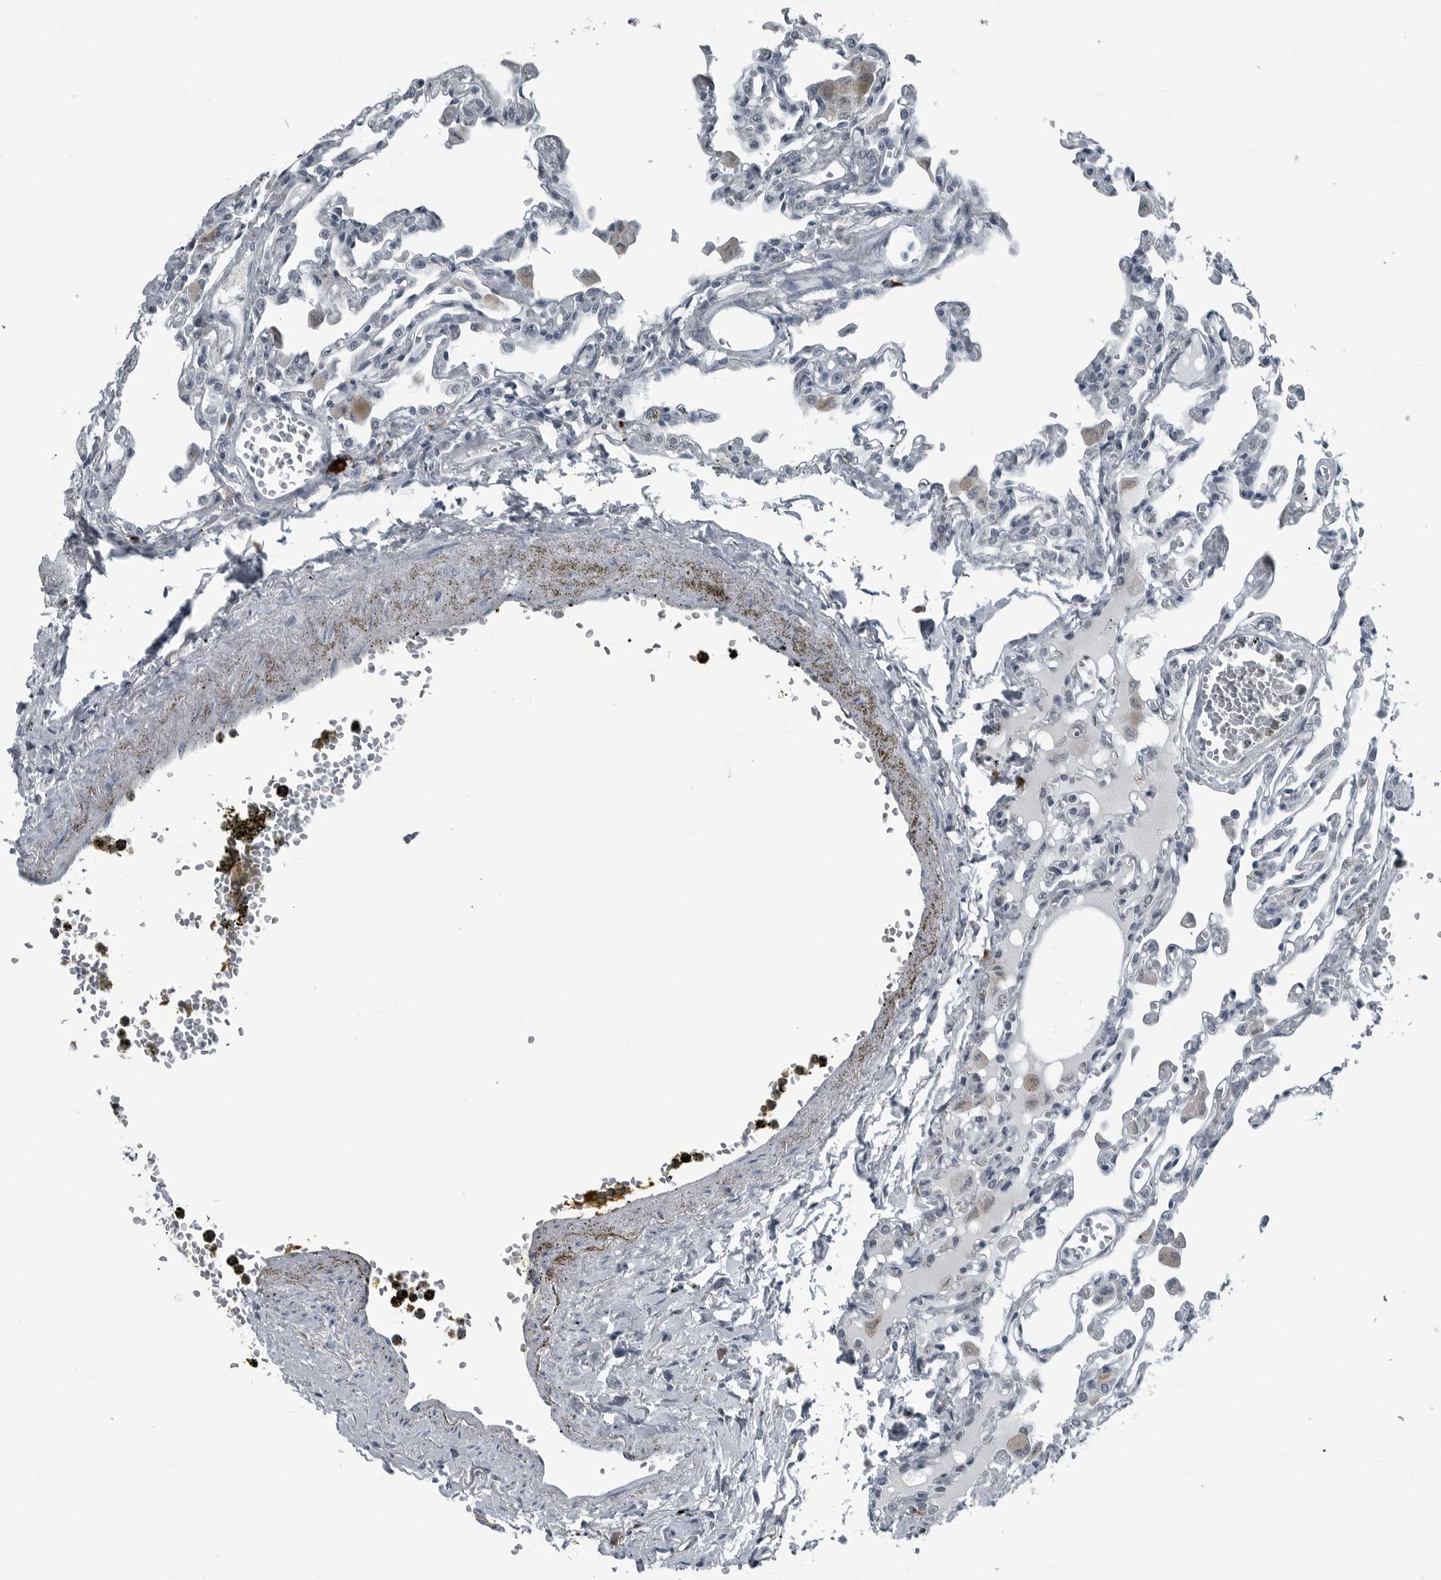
{"staining": {"intensity": "negative", "quantity": "none", "location": "none"}, "tissue": "lung", "cell_type": "Alveolar cells", "image_type": "normal", "snomed": [{"axis": "morphology", "description": "Normal tissue, NOS"}, {"axis": "topography", "description": "Bronchus"}, {"axis": "topography", "description": "Lung"}], "caption": "Alveolar cells show no significant protein expression in normal lung. (DAB (3,3'-diaminobenzidine) immunohistochemistry (IHC) with hematoxylin counter stain).", "gene": "GAK", "patient": {"sex": "female", "age": 49}}